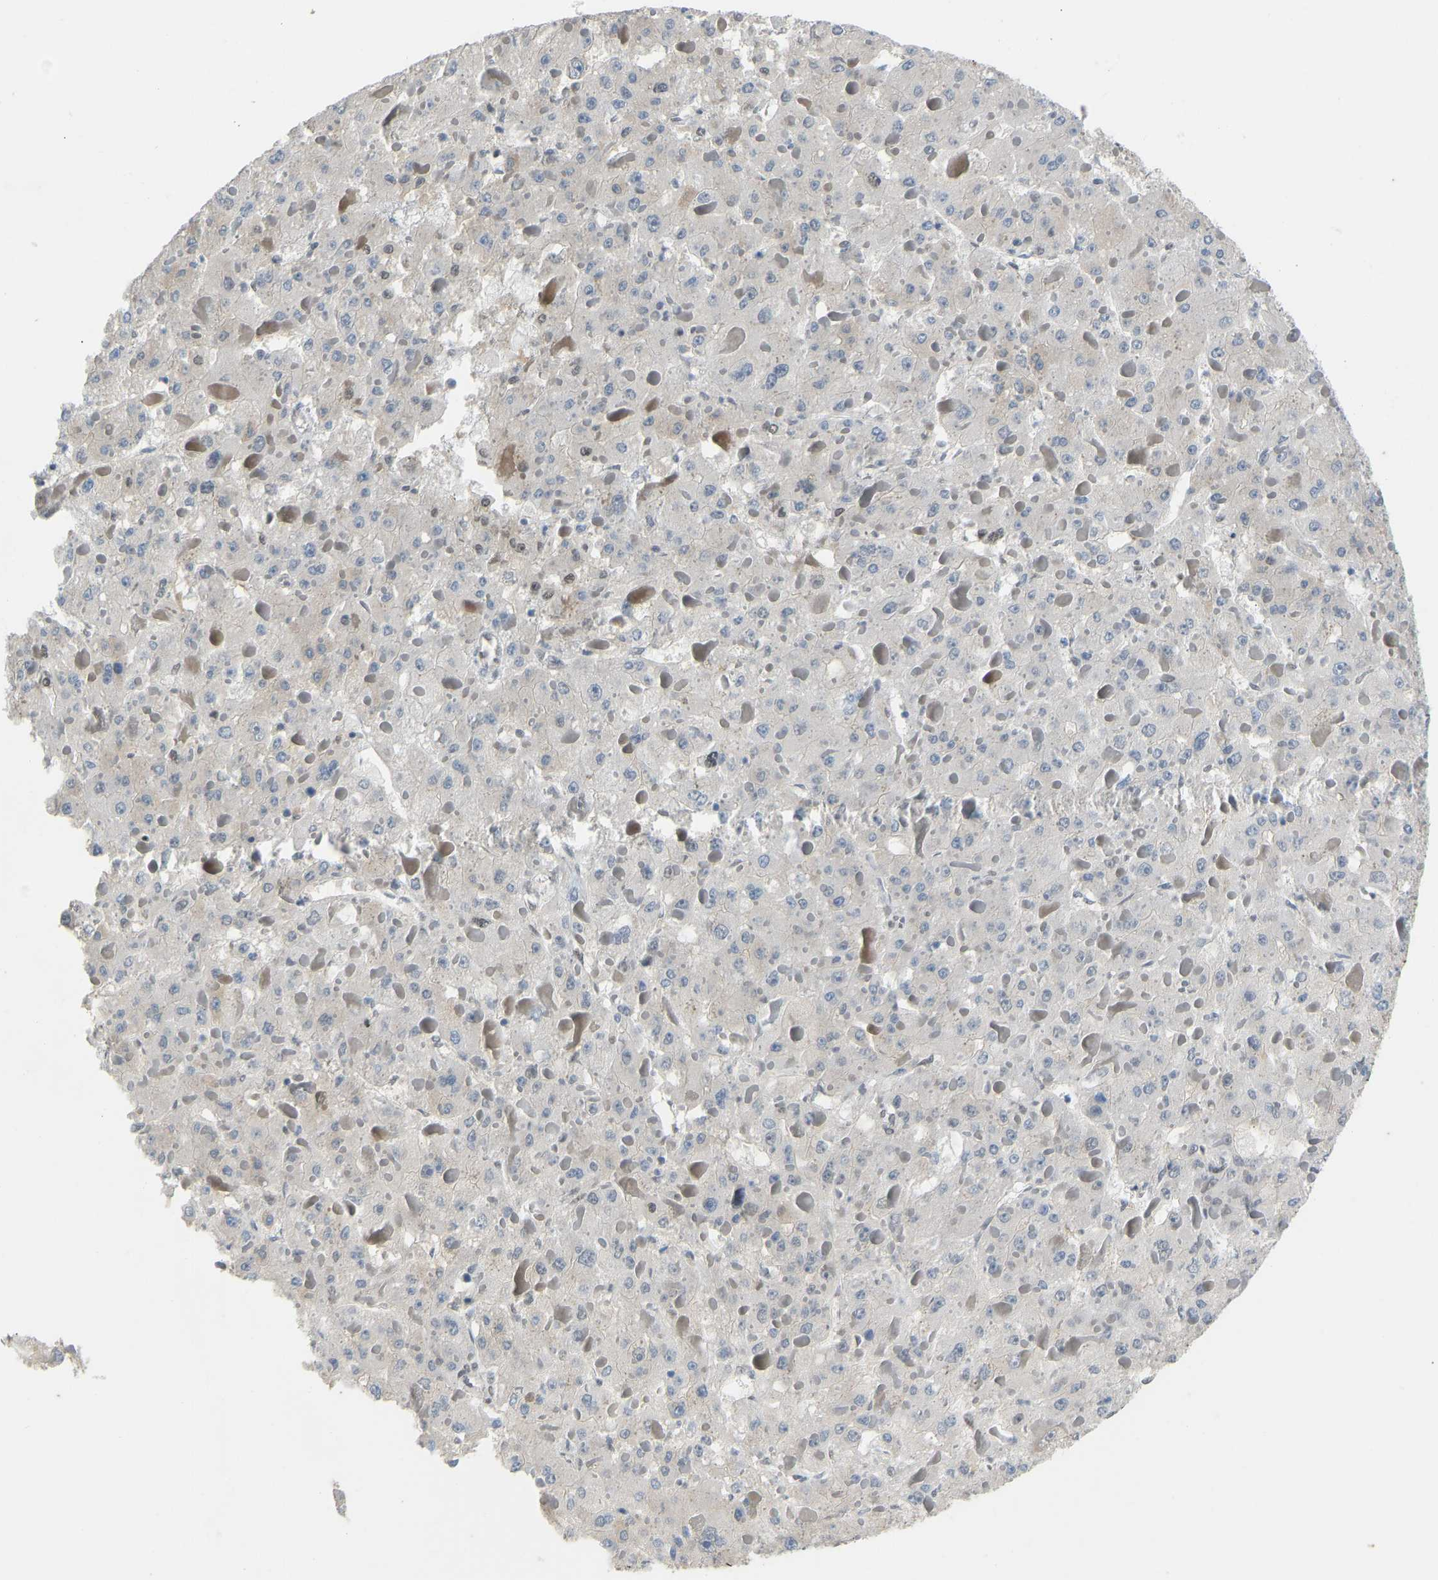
{"staining": {"intensity": "negative", "quantity": "none", "location": "none"}, "tissue": "liver cancer", "cell_type": "Tumor cells", "image_type": "cancer", "snomed": [{"axis": "morphology", "description": "Carcinoma, Hepatocellular, NOS"}, {"axis": "topography", "description": "Liver"}], "caption": "IHC of human liver cancer (hepatocellular carcinoma) shows no expression in tumor cells.", "gene": "FOXK1", "patient": {"sex": "female", "age": 73}}